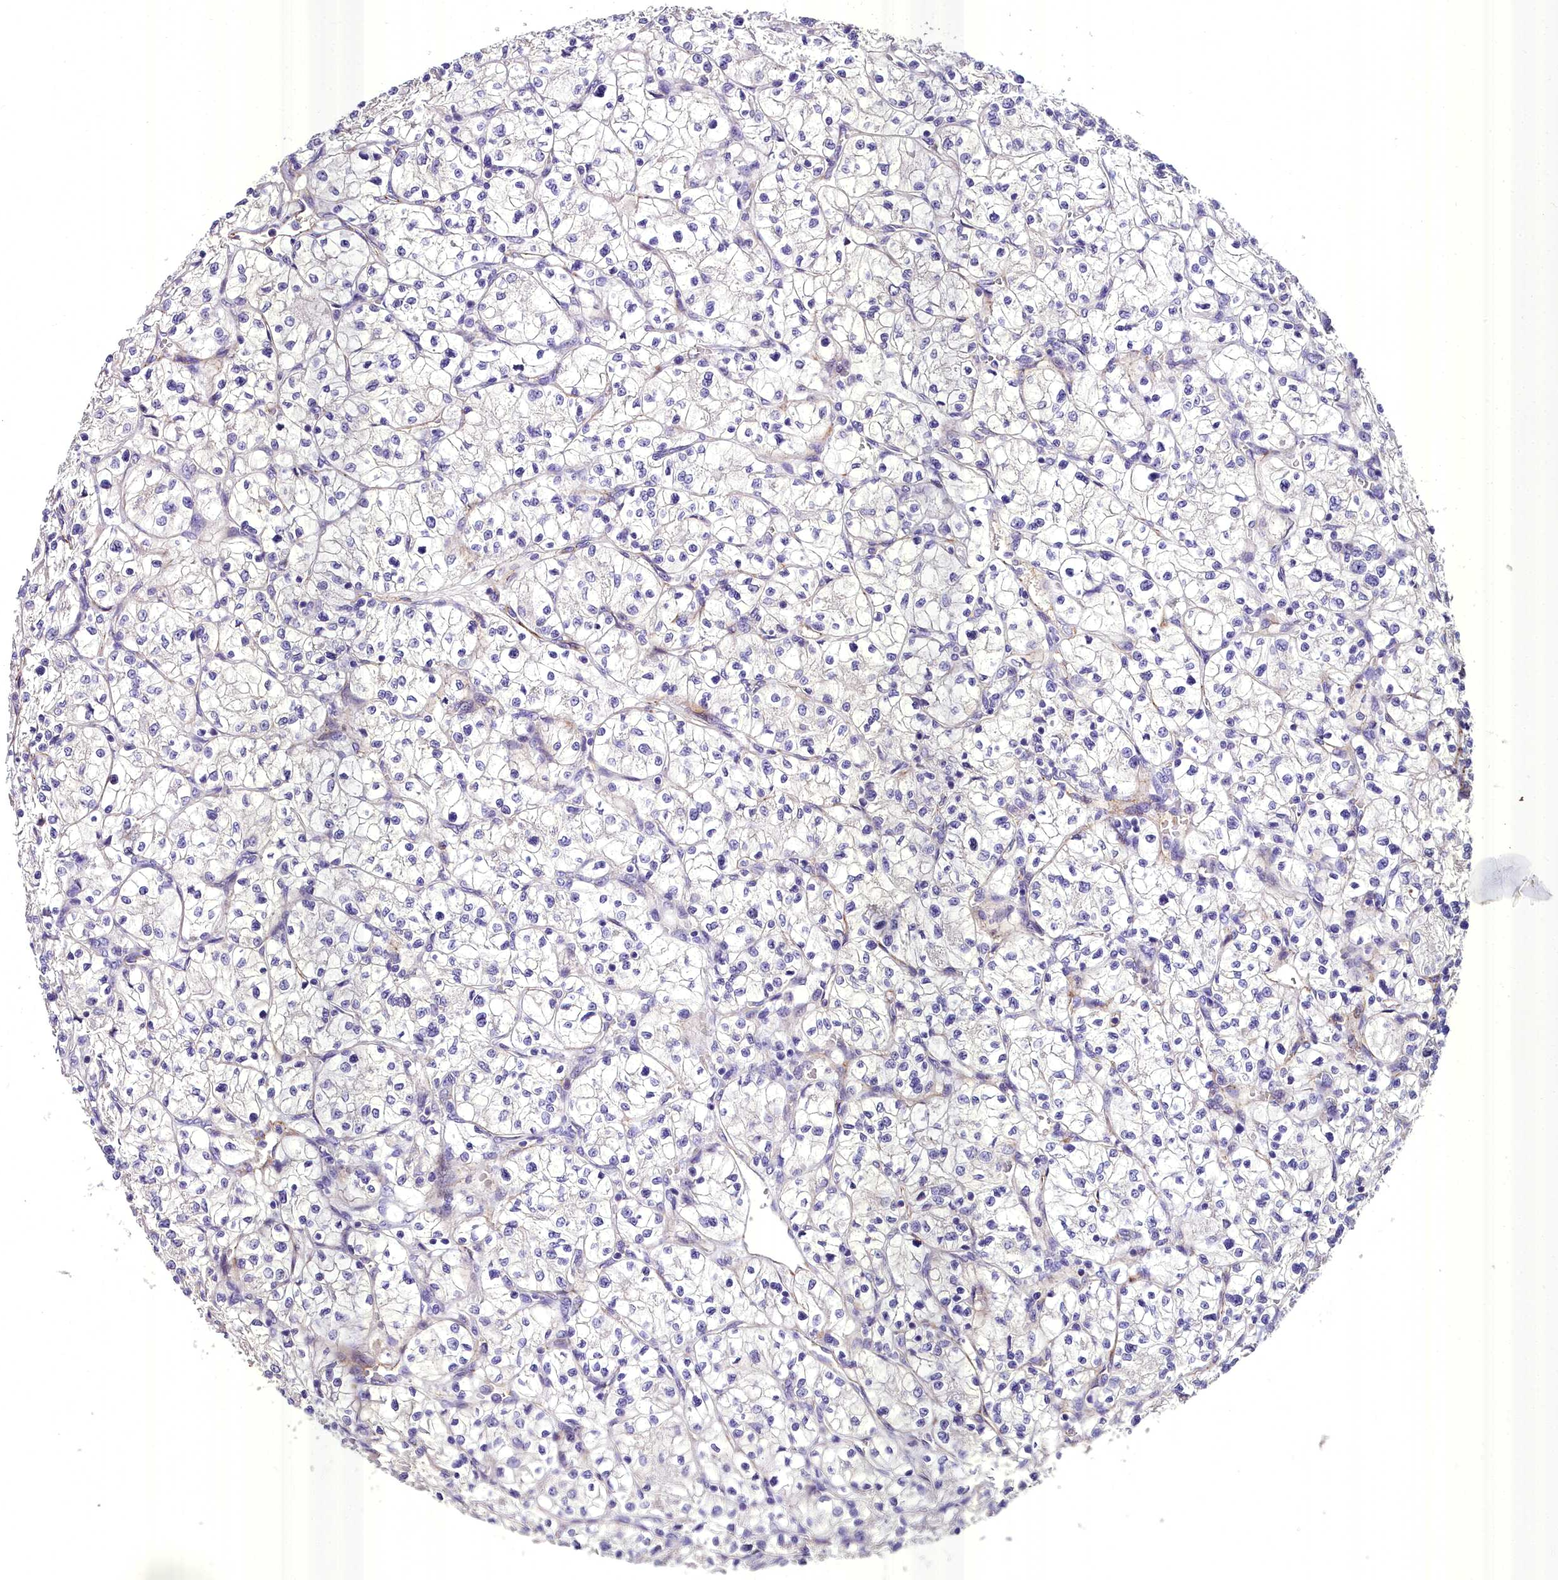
{"staining": {"intensity": "negative", "quantity": "none", "location": "none"}, "tissue": "renal cancer", "cell_type": "Tumor cells", "image_type": "cancer", "snomed": [{"axis": "morphology", "description": "Adenocarcinoma, NOS"}, {"axis": "topography", "description": "Kidney"}], "caption": "Image shows no protein expression in tumor cells of renal adenocarcinoma tissue.", "gene": "MS4A18", "patient": {"sex": "female", "age": 64}}